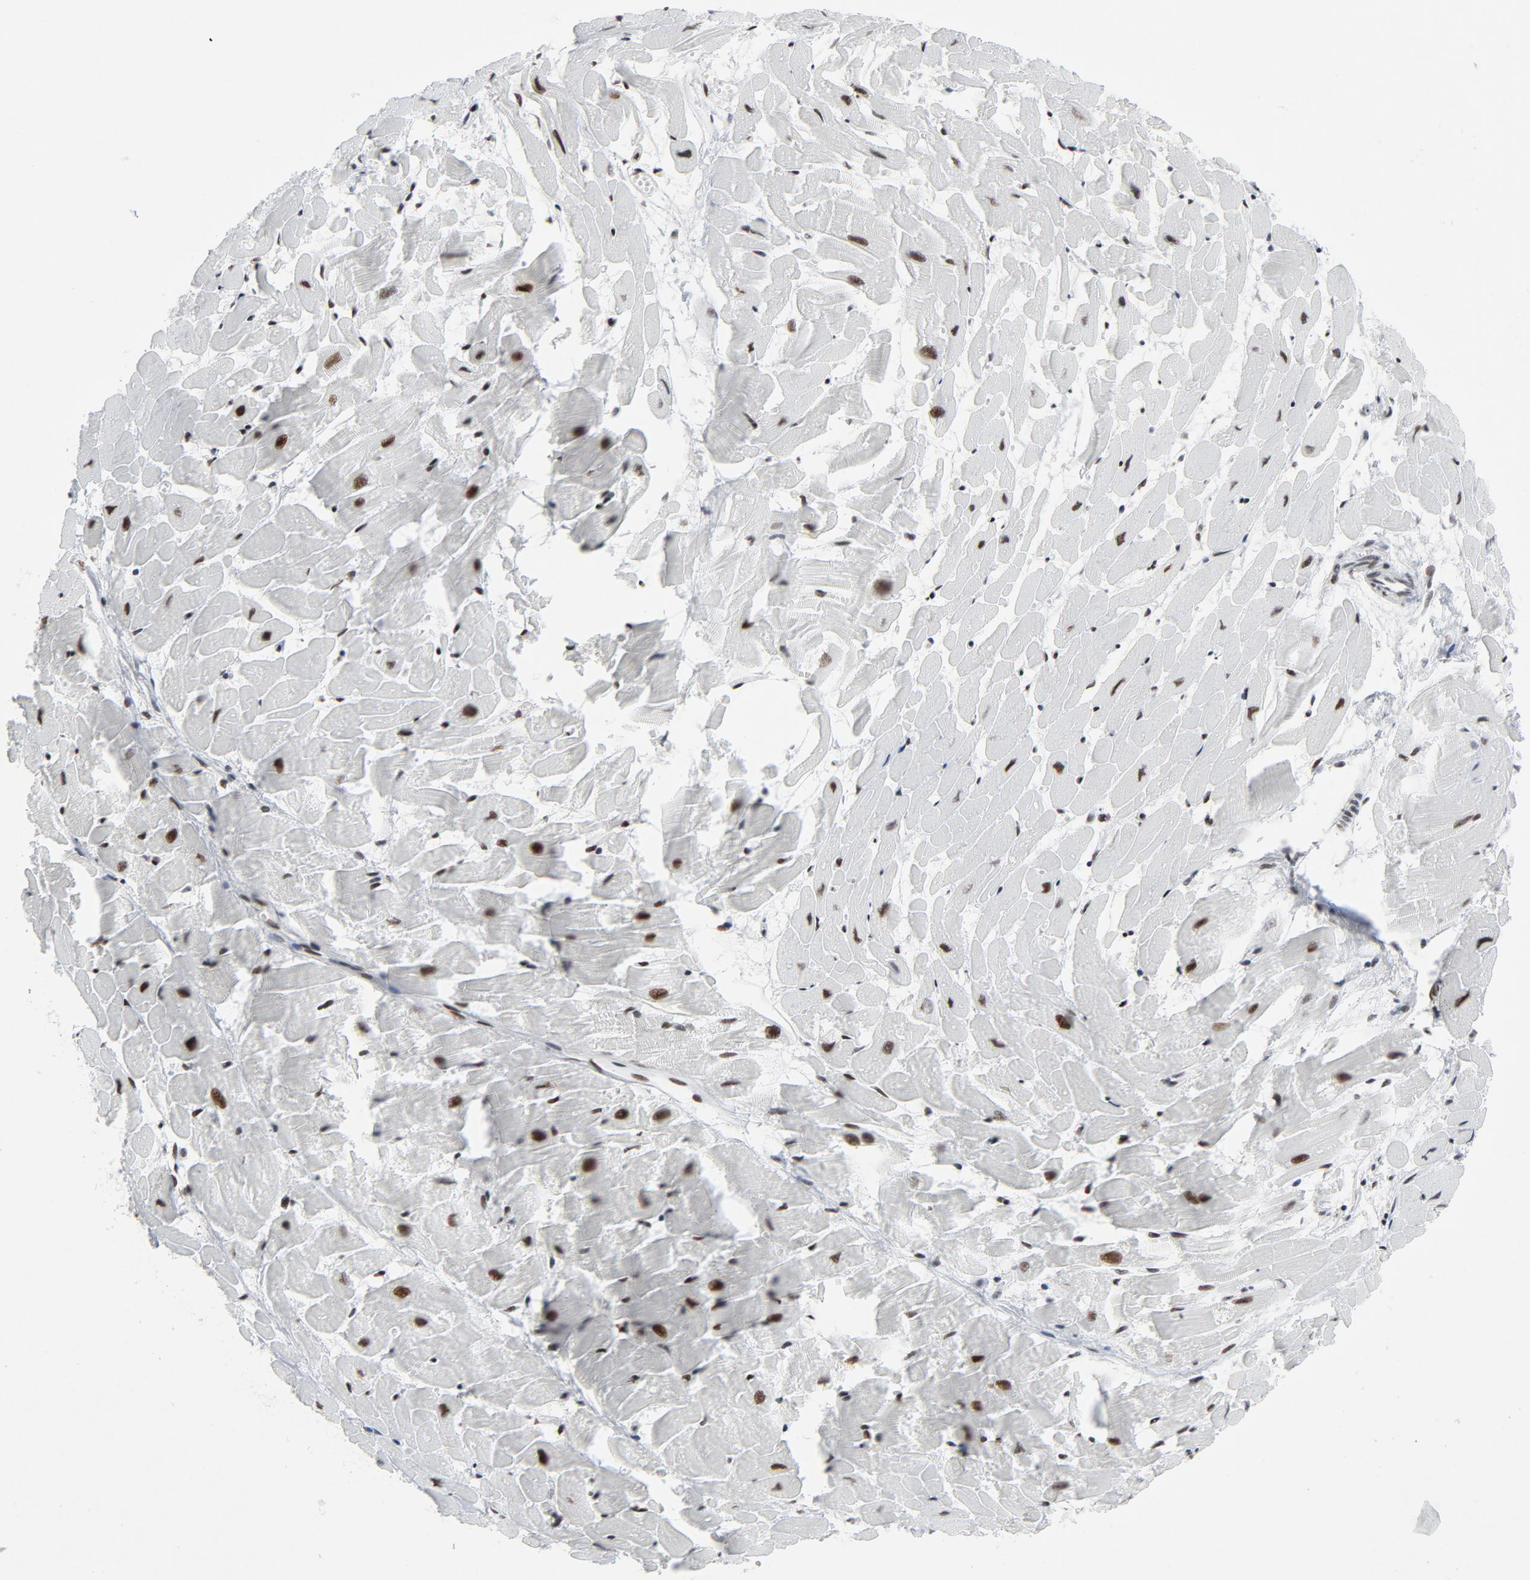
{"staining": {"intensity": "strong", "quantity": ">75%", "location": "nuclear"}, "tissue": "heart muscle", "cell_type": "Cardiomyocytes", "image_type": "normal", "snomed": [{"axis": "morphology", "description": "Normal tissue, NOS"}, {"axis": "topography", "description": "Heart"}], "caption": "Cardiomyocytes display strong nuclear staining in about >75% of cells in unremarkable heart muscle.", "gene": "HSF1", "patient": {"sex": "female", "age": 19}}